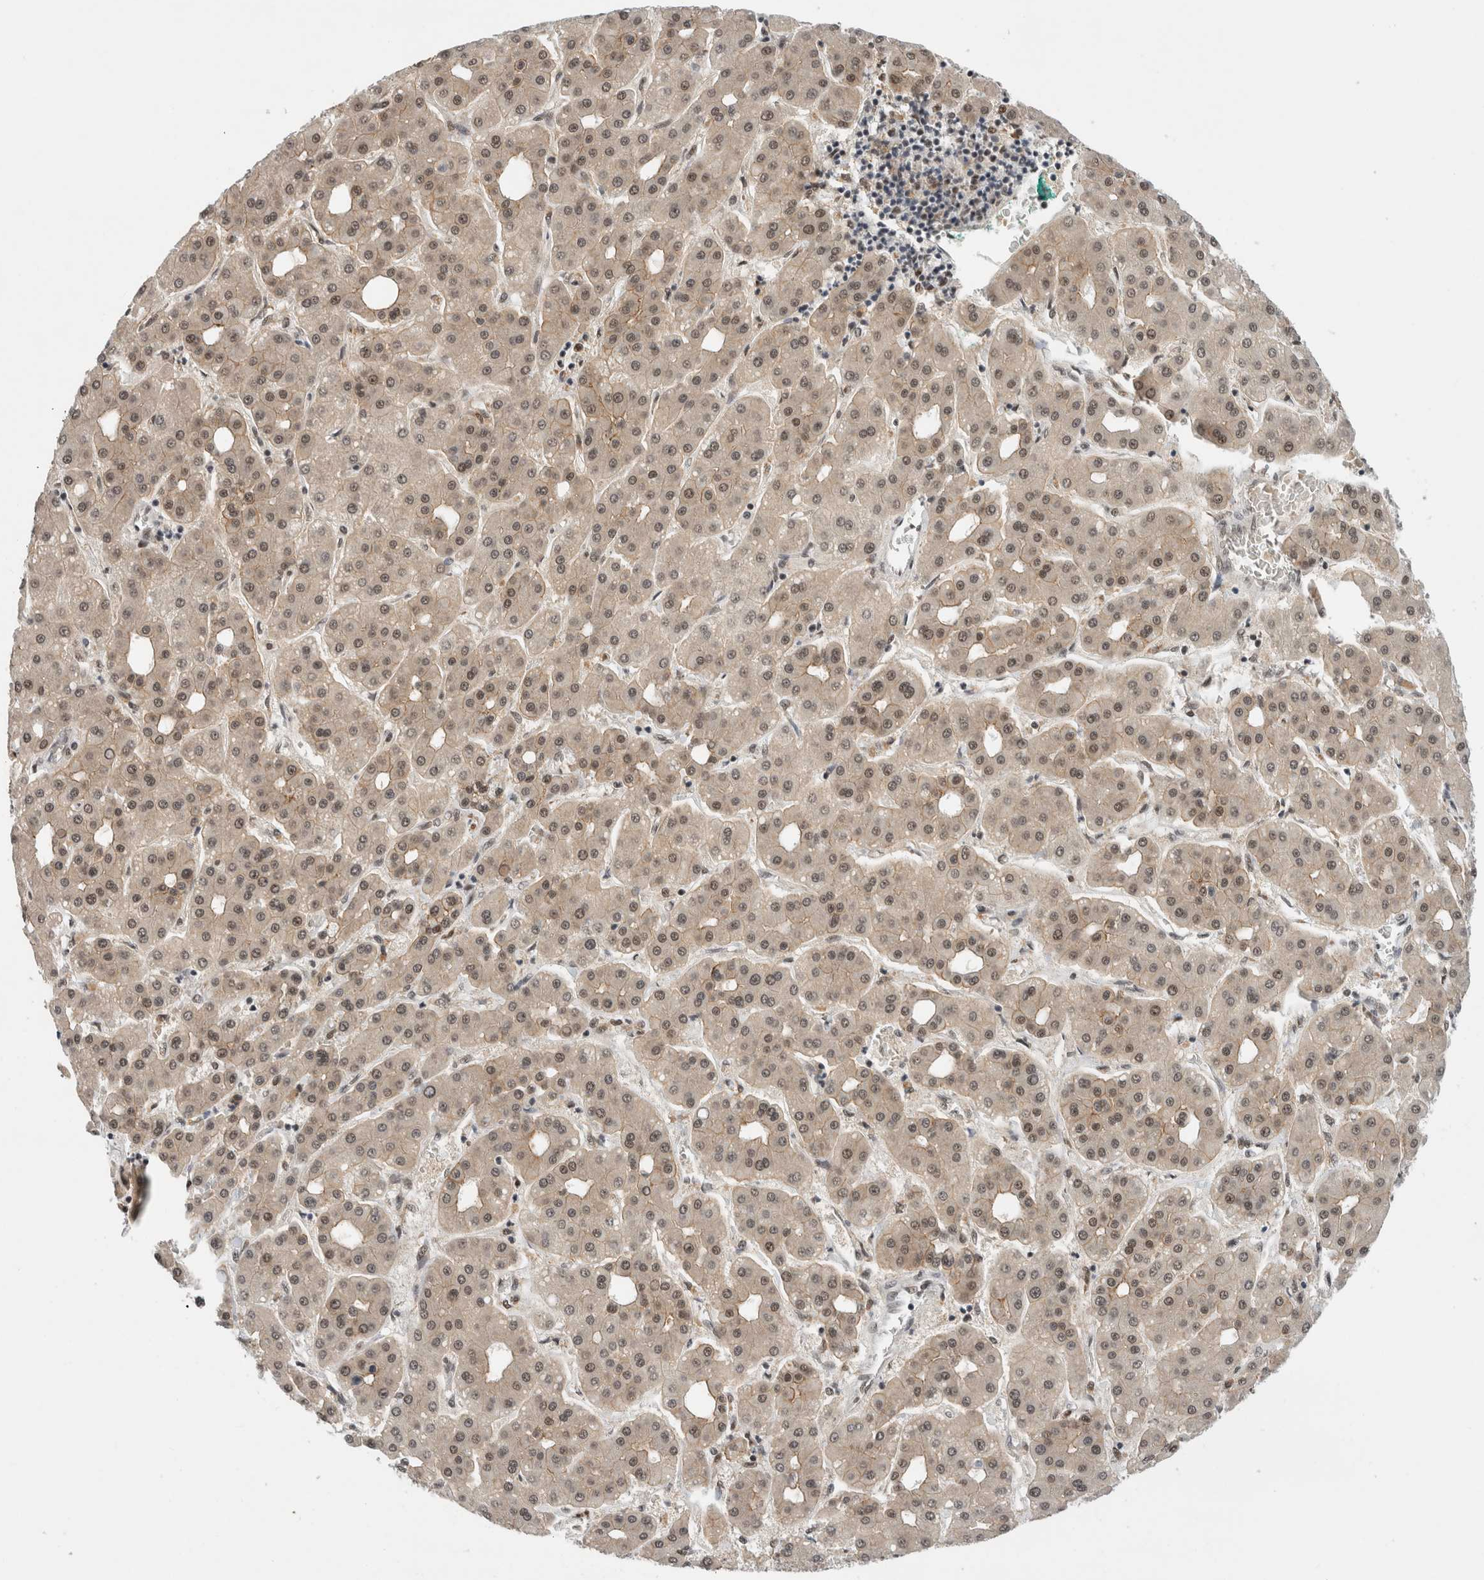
{"staining": {"intensity": "weak", "quantity": ">75%", "location": "cytoplasmic/membranous,nuclear"}, "tissue": "liver cancer", "cell_type": "Tumor cells", "image_type": "cancer", "snomed": [{"axis": "morphology", "description": "Carcinoma, Hepatocellular, NOS"}, {"axis": "topography", "description": "Liver"}], "caption": "DAB immunohistochemical staining of liver cancer (hepatocellular carcinoma) demonstrates weak cytoplasmic/membranous and nuclear protein staining in approximately >75% of tumor cells.", "gene": "NCAPG2", "patient": {"sex": "male", "age": 65}}